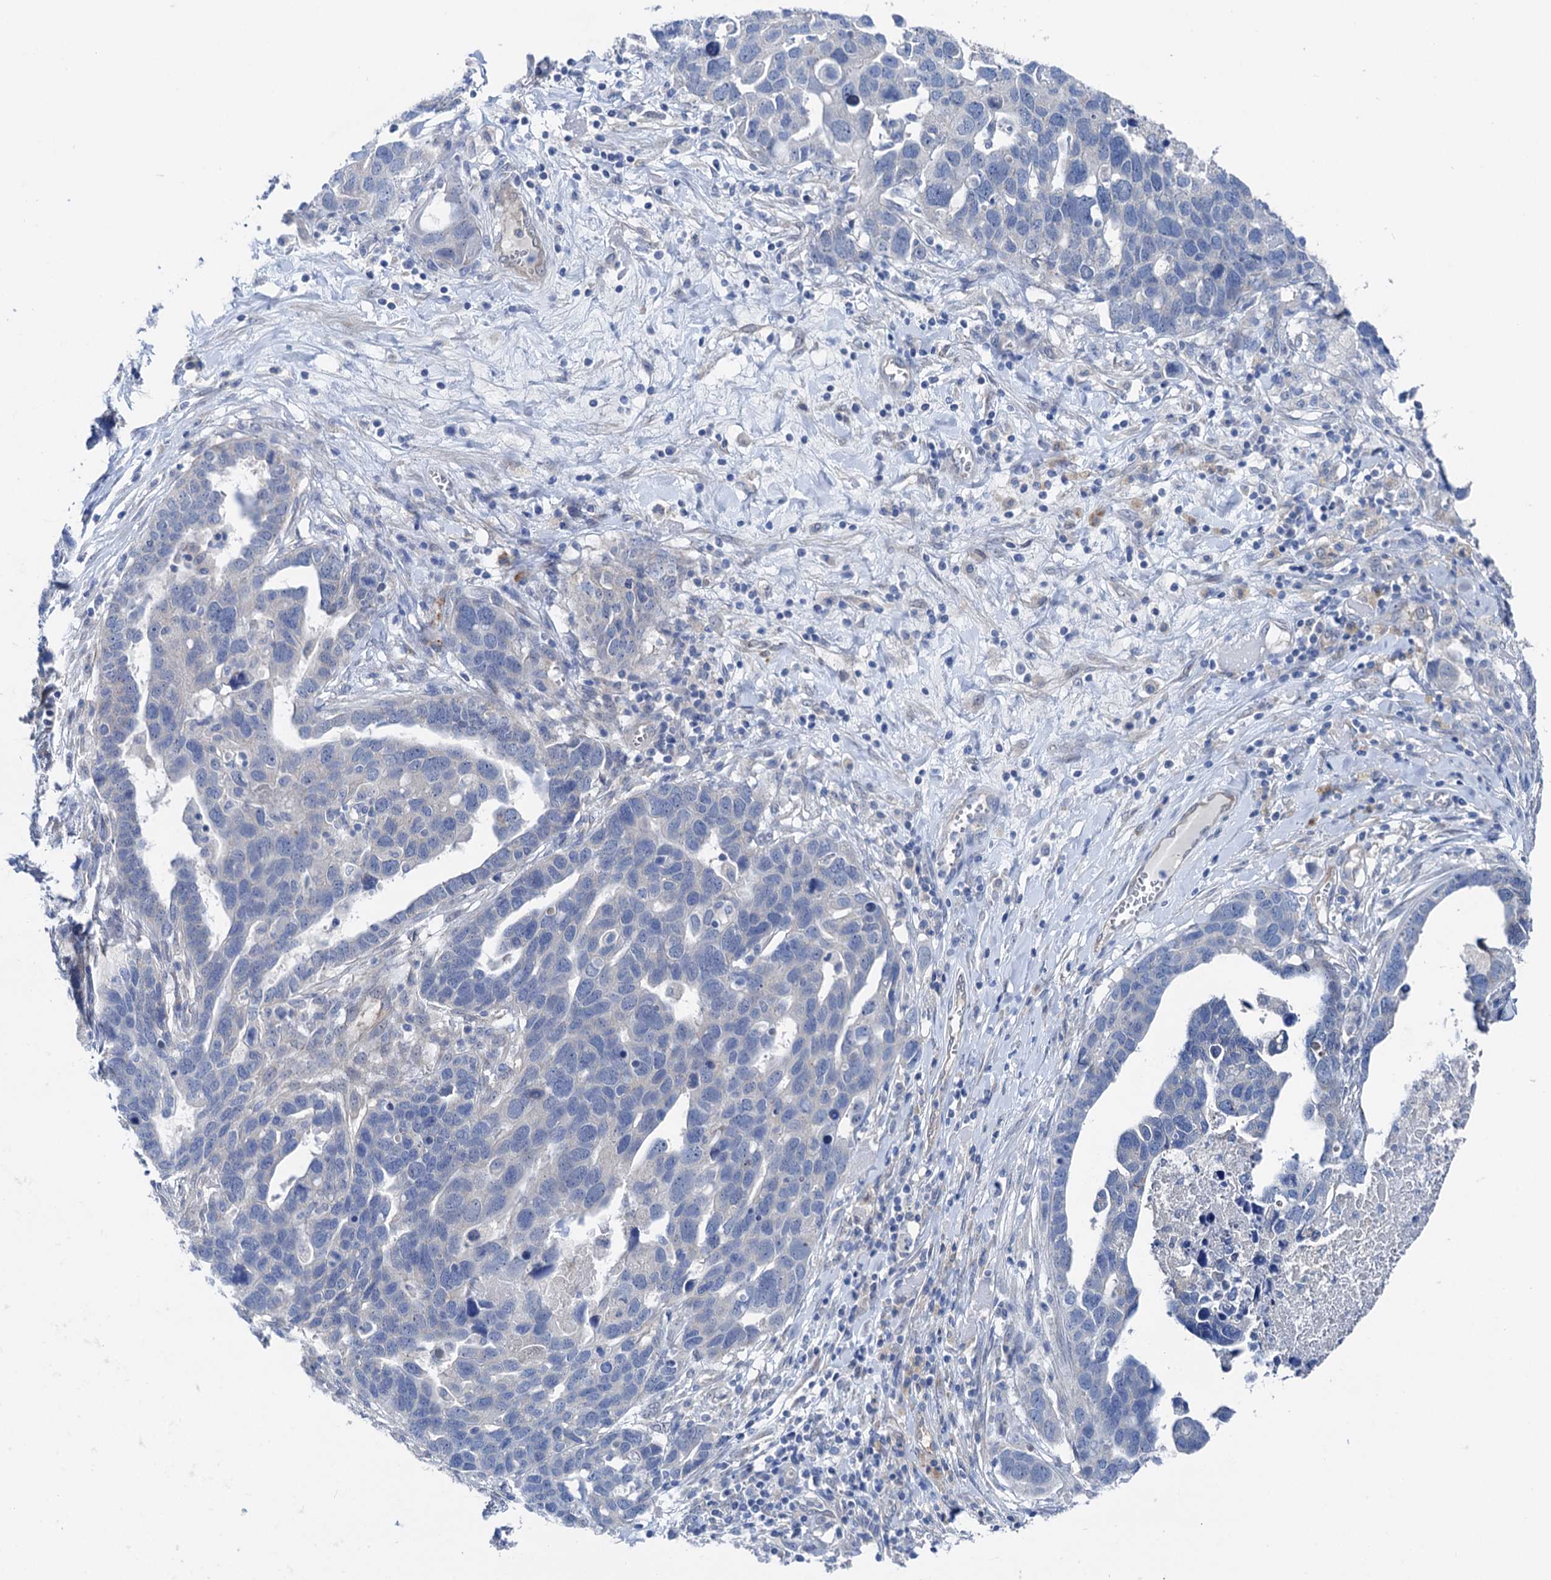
{"staining": {"intensity": "negative", "quantity": "none", "location": "none"}, "tissue": "ovarian cancer", "cell_type": "Tumor cells", "image_type": "cancer", "snomed": [{"axis": "morphology", "description": "Cystadenocarcinoma, serous, NOS"}, {"axis": "topography", "description": "Ovary"}], "caption": "A histopathology image of human ovarian cancer (serous cystadenocarcinoma) is negative for staining in tumor cells.", "gene": "SHROOM1", "patient": {"sex": "female", "age": 54}}